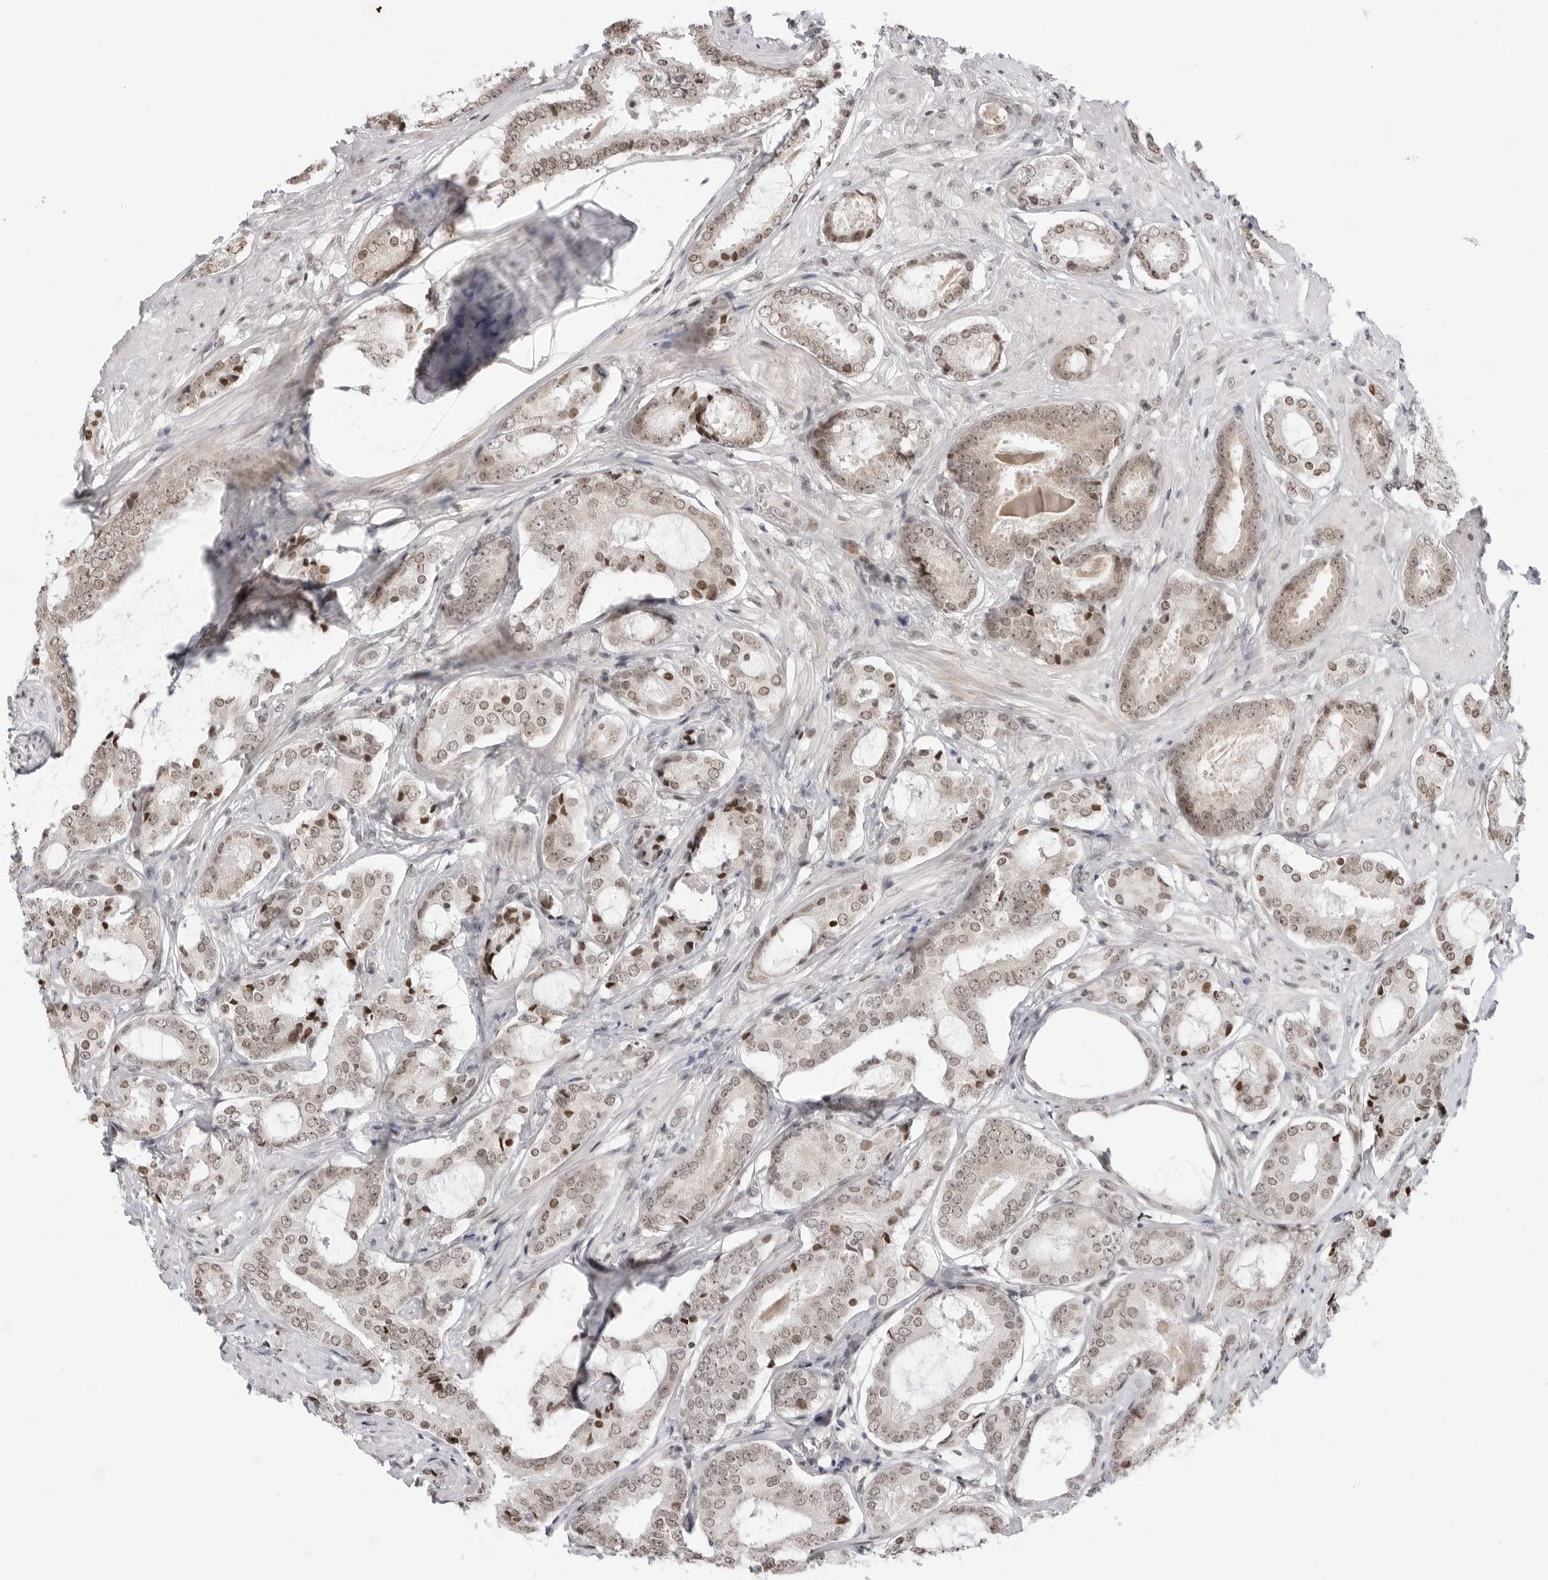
{"staining": {"intensity": "moderate", "quantity": "25%-75%", "location": "nuclear"}, "tissue": "prostate cancer", "cell_type": "Tumor cells", "image_type": "cancer", "snomed": [{"axis": "morphology", "description": "Adenocarcinoma, High grade"}, {"axis": "topography", "description": "Prostate"}], "caption": "Protein staining shows moderate nuclear positivity in about 25%-75% of tumor cells in high-grade adenocarcinoma (prostate).", "gene": "C8orf33", "patient": {"sex": "male", "age": 73}}